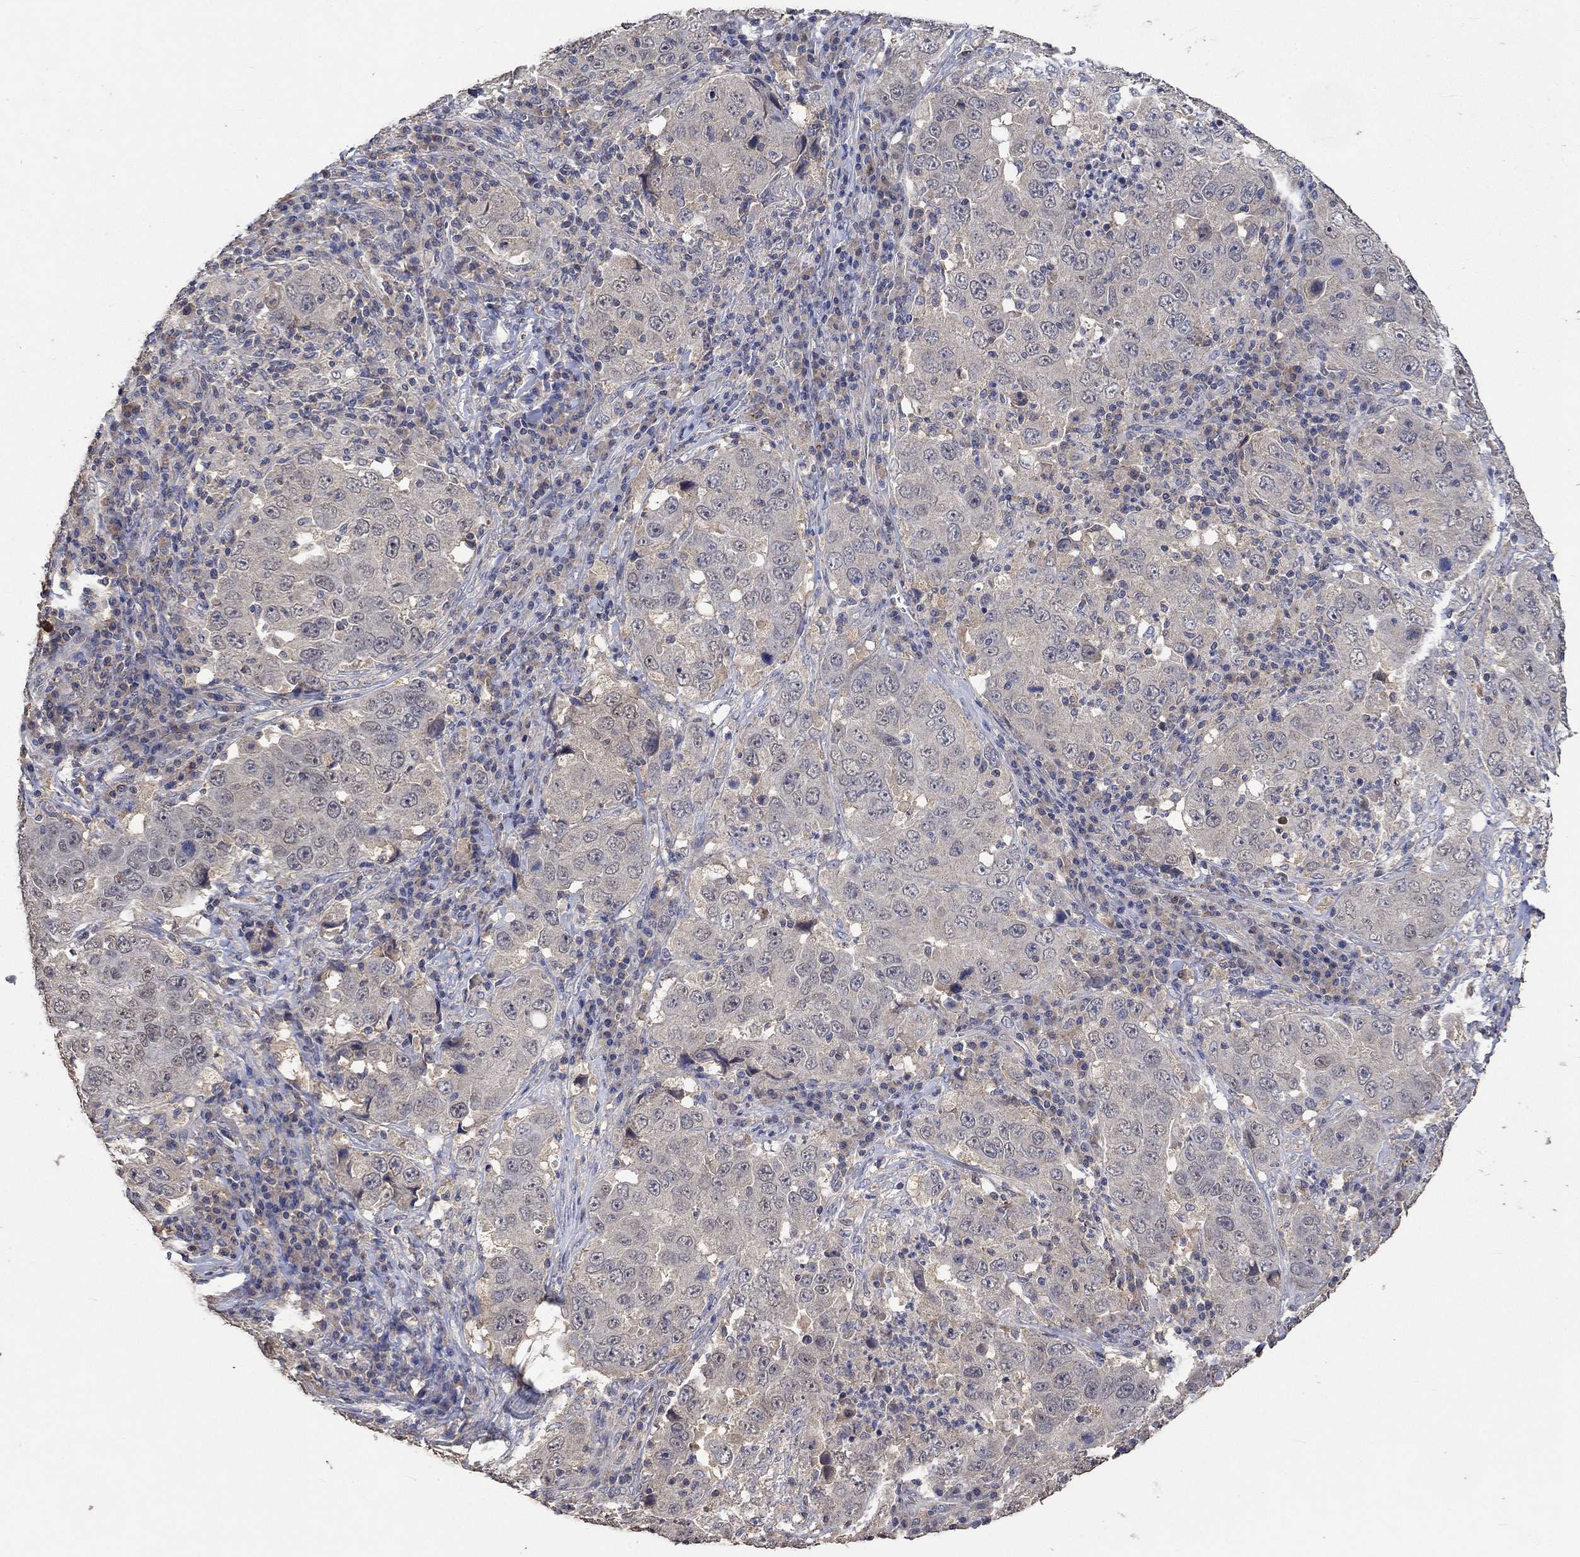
{"staining": {"intensity": "negative", "quantity": "none", "location": "none"}, "tissue": "lung cancer", "cell_type": "Tumor cells", "image_type": "cancer", "snomed": [{"axis": "morphology", "description": "Adenocarcinoma, NOS"}, {"axis": "topography", "description": "Lung"}], "caption": "This is a photomicrograph of immunohistochemistry staining of adenocarcinoma (lung), which shows no staining in tumor cells.", "gene": "PTPN20", "patient": {"sex": "male", "age": 73}}